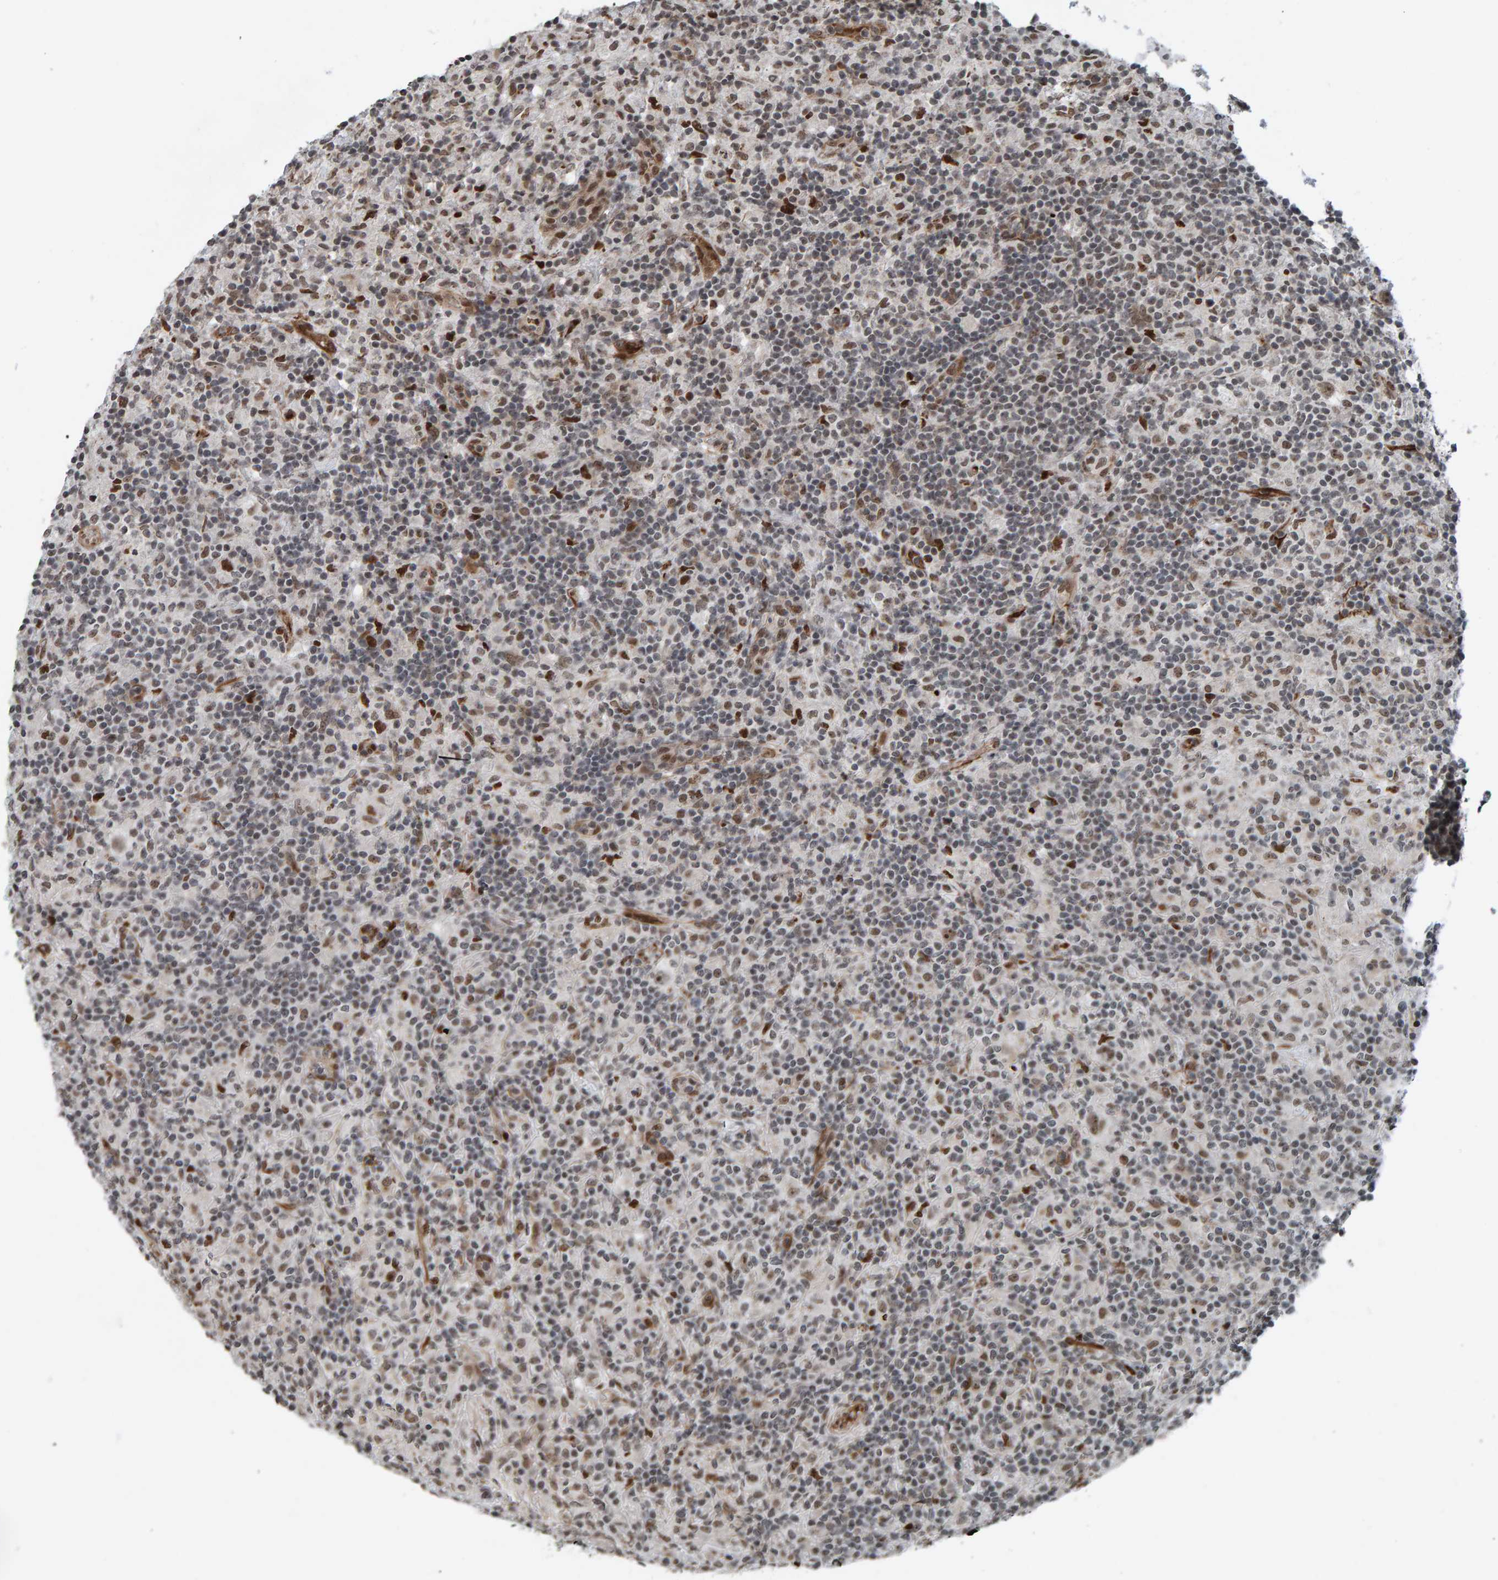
{"staining": {"intensity": "moderate", "quantity": ">75%", "location": "nuclear"}, "tissue": "lymphoma", "cell_type": "Tumor cells", "image_type": "cancer", "snomed": [{"axis": "morphology", "description": "Hodgkin's disease, NOS"}, {"axis": "topography", "description": "Lymph node"}], "caption": "High-magnification brightfield microscopy of Hodgkin's disease stained with DAB (3,3'-diaminobenzidine) (brown) and counterstained with hematoxylin (blue). tumor cells exhibit moderate nuclear staining is identified in about>75% of cells.", "gene": "ZNF366", "patient": {"sex": "male", "age": 70}}